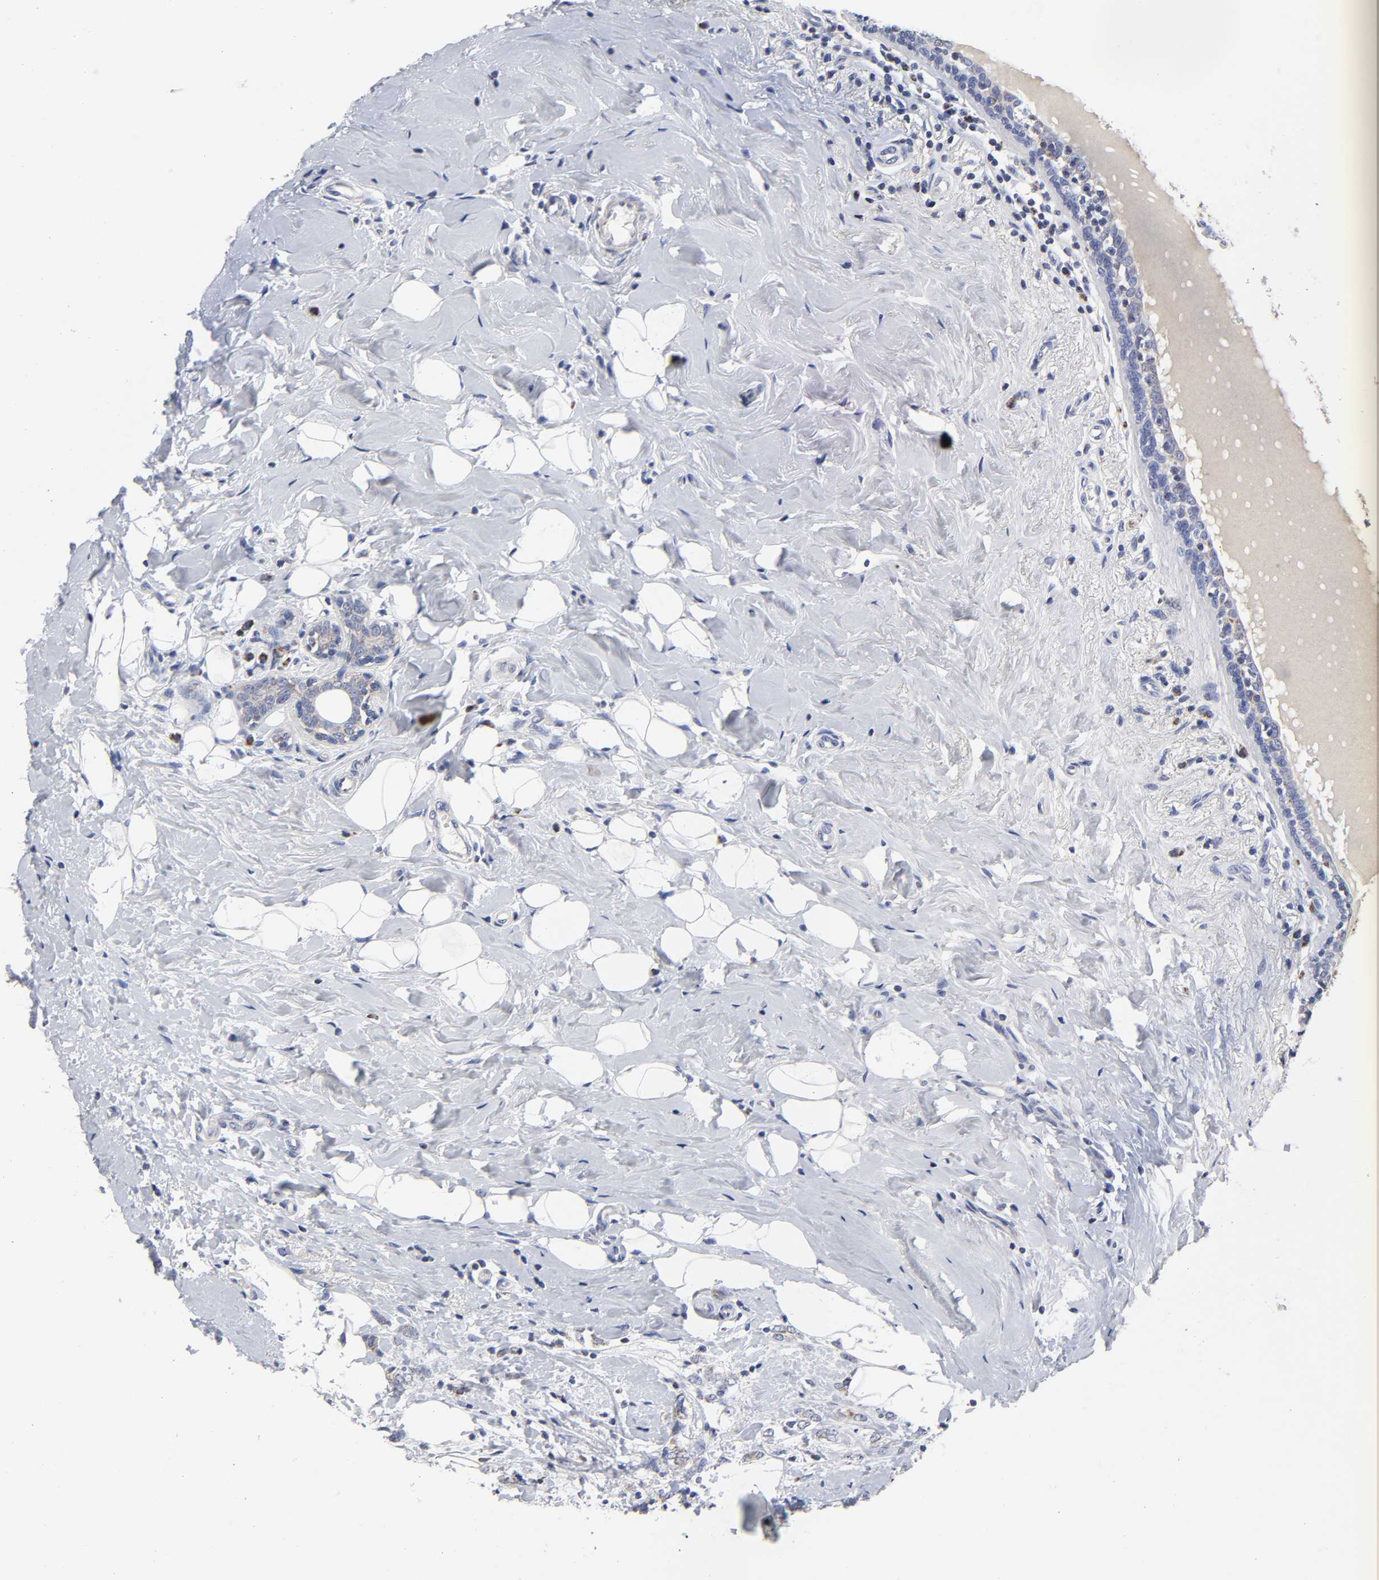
{"staining": {"intensity": "negative", "quantity": "none", "location": "none"}, "tissue": "breast cancer", "cell_type": "Tumor cells", "image_type": "cancer", "snomed": [{"axis": "morphology", "description": "Normal tissue, NOS"}, {"axis": "morphology", "description": "Lobular carcinoma"}, {"axis": "topography", "description": "Breast"}], "caption": "Protein analysis of breast lobular carcinoma reveals no significant expression in tumor cells. Nuclei are stained in blue.", "gene": "AOPEP", "patient": {"sex": "female", "age": 47}}